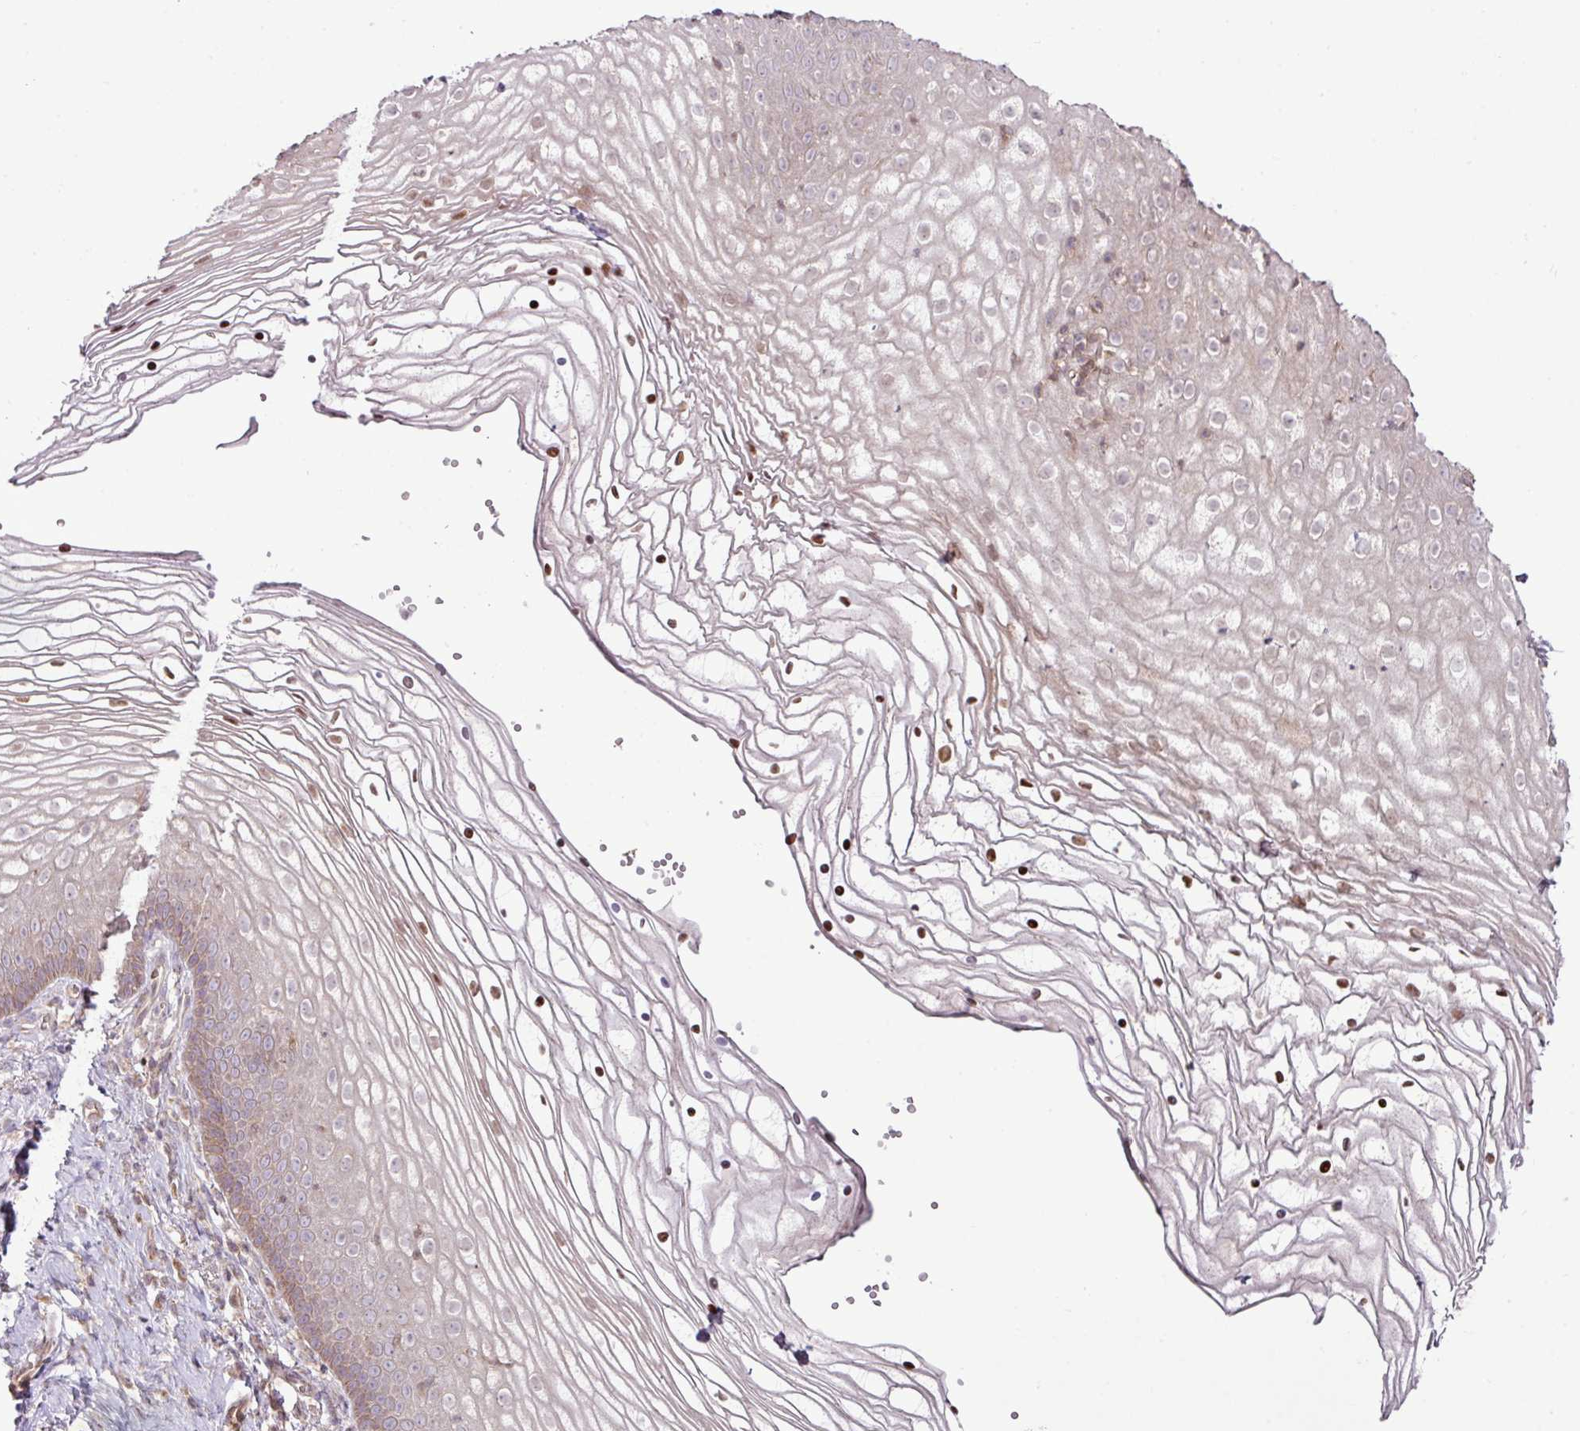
{"staining": {"intensity": "weak", "quantity": "25%-75%", "location": "cytoplasmic/membranous"}, "tissue": "vagina", "cell_type": "Squamous epithelial cells", "image_type": "normal", "snomed": [{"axis": "morphology", "description": "Normal tissue, NOS"}, {"axis": "topography", "description": "Vagina"}], "caption": "A micrograph of human vagina stained for a protein reveals weak cytoplasmic/membranous brown staining in squamous epithelial cells. Ihc stains the protein in brown and the nuclei are stained blue.", "gene": "COX18", "patient": {"sex": "female", "age": 56}}